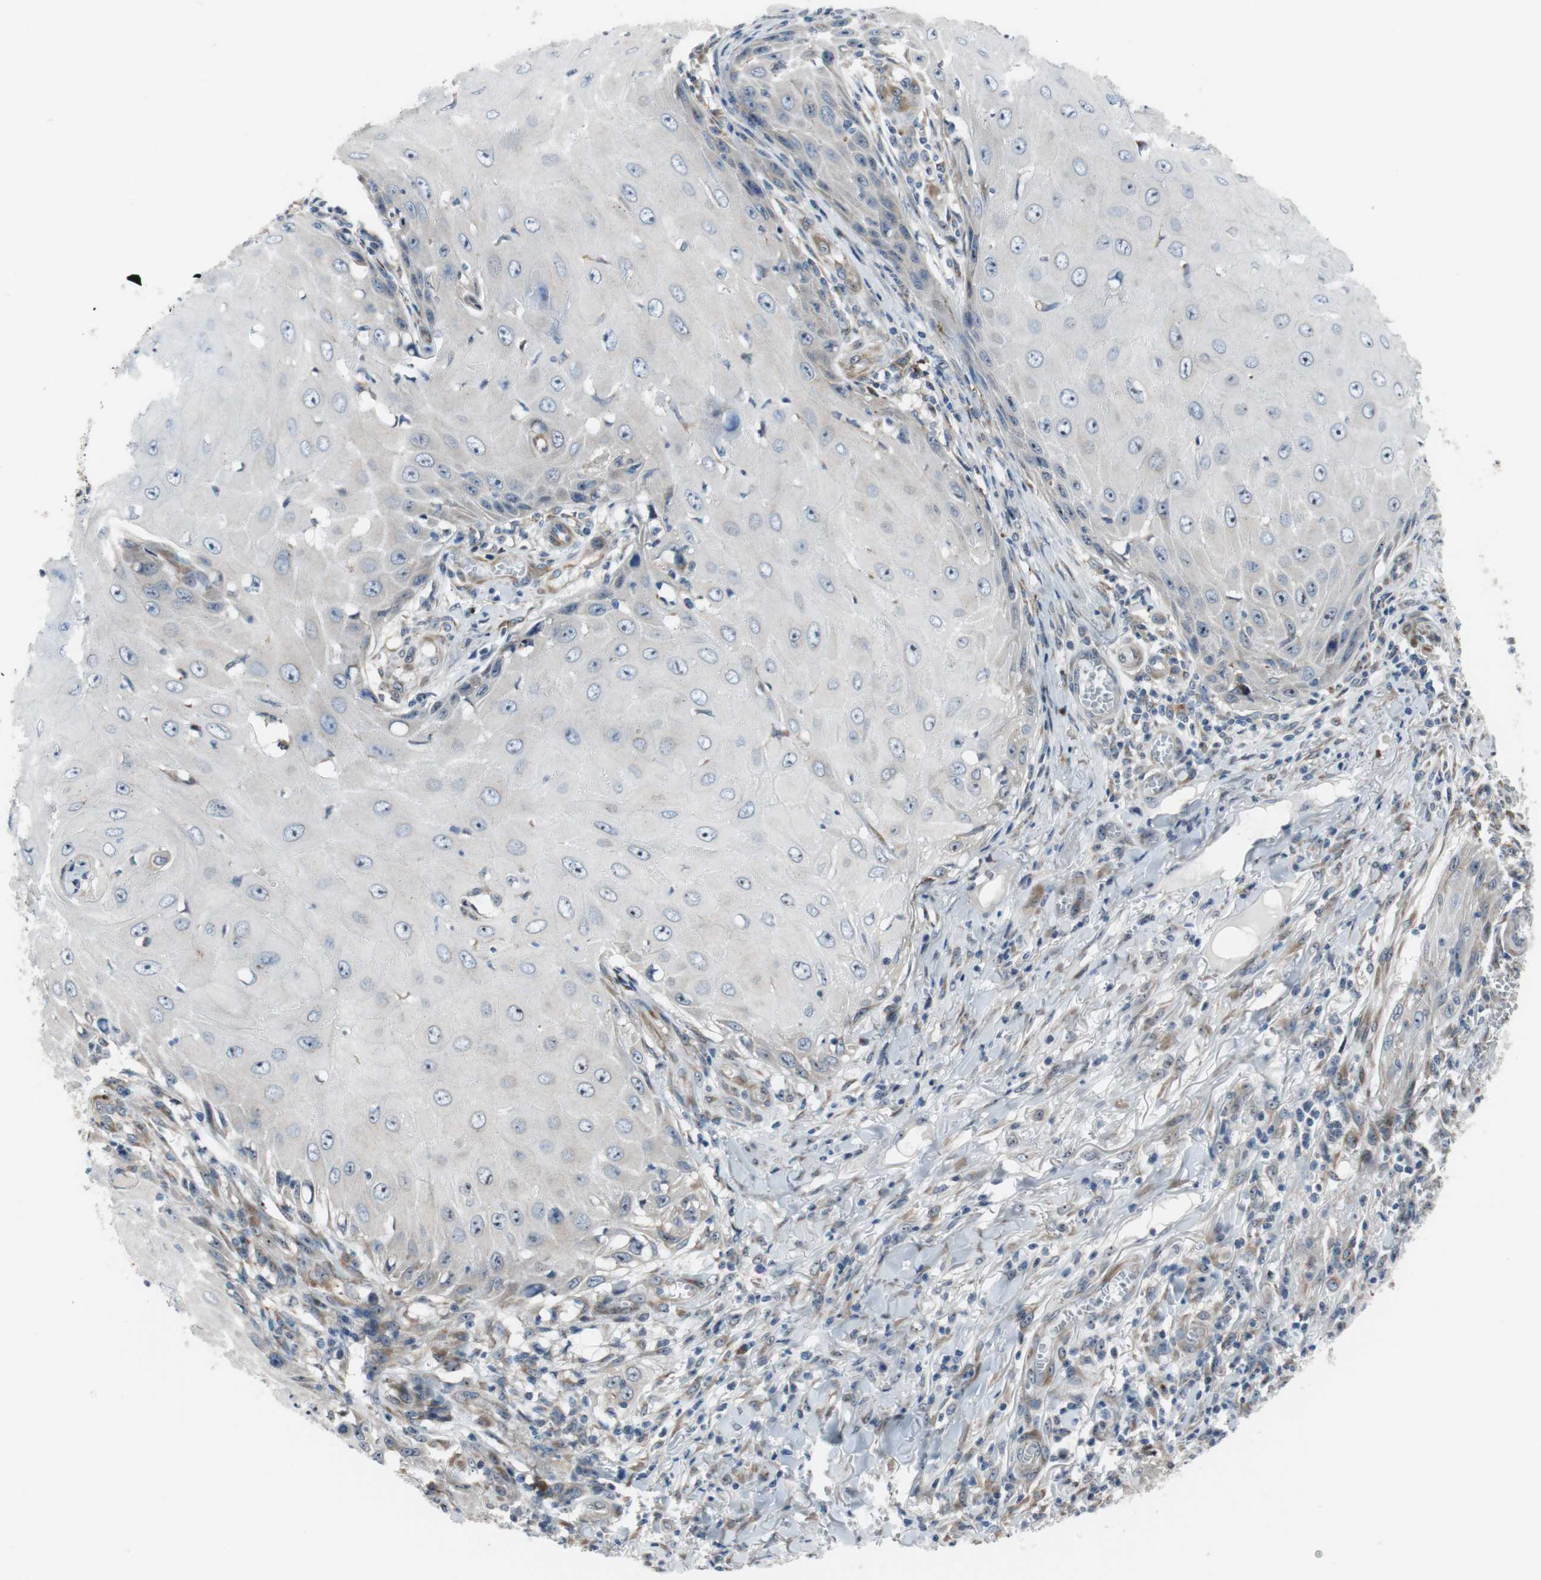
{"staining": {"intensity": "weak", "quantity": ">75%", "location": "cytoplasmic/membranous"}, "tissue": "skin cancer", "cell_type": "Tumor cells", "image_type": "cancer", "snomed": [{"axis": "morphology", "description": "Squamous cell carcinoma, NOS"}, {"axis": "topography", "description": "Skin"}], "caption": "Protein staining reveals weak cytoplasmic/membranous expression in about >75% of tumor cells in skin cancer (squamous cell carcinoma).", "gene": "TMED7", "patient": {"sex": "female", "age": 73}}